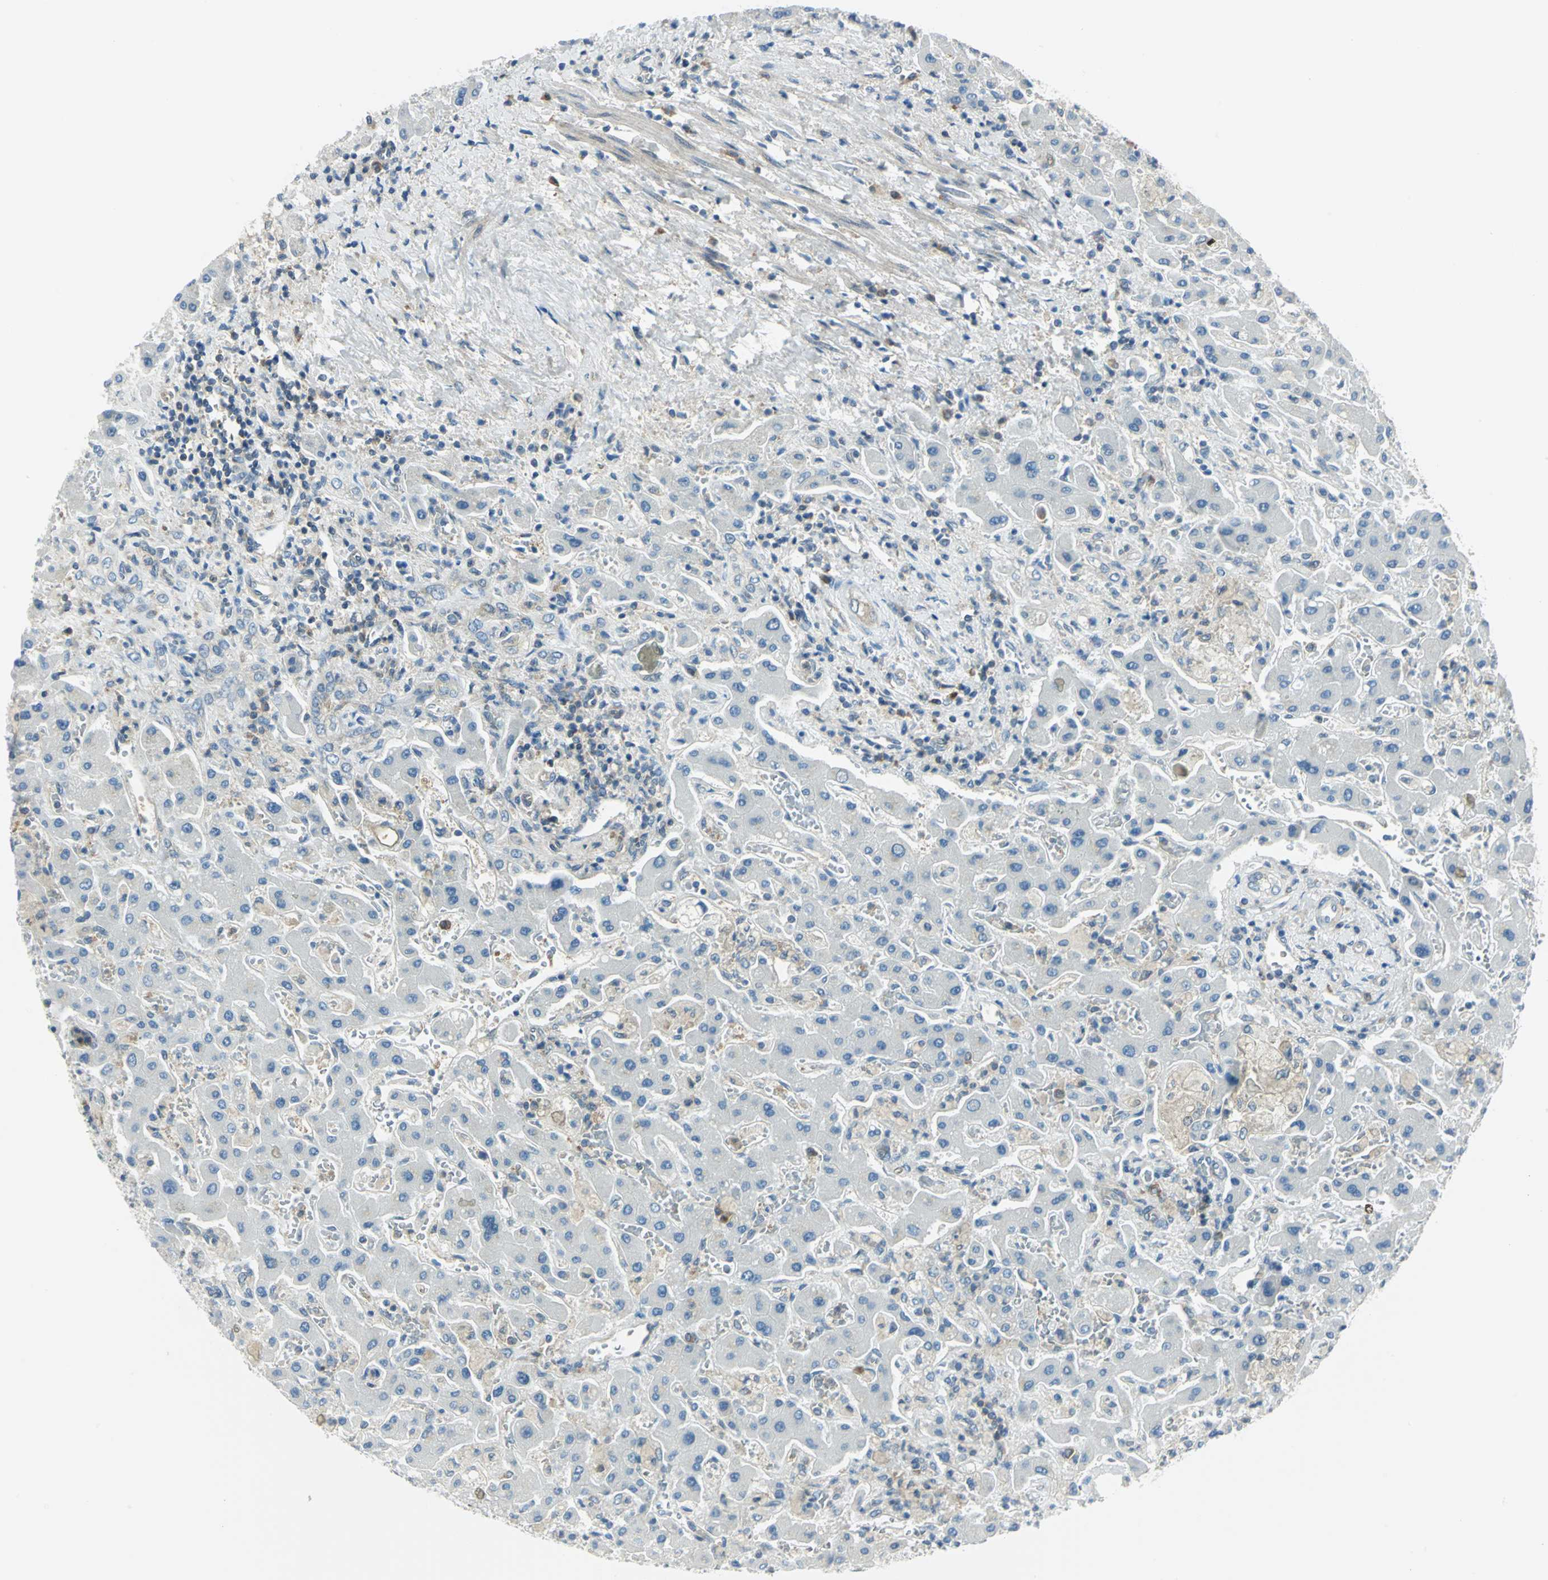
{"staining": {"intensity": "negative", "quantity": "none", "location": "none"}, "tissue": "liver cancer", "cell_type": "Tumor cells", "image_type": "cancer", "snomed": [{"axis": "morphology", "description": "Cholangiocarcinoma"}, {"axis": "topography", "description": "Liver"}], "caption": "Immunohistochemistry micrograph of liver cholangiocarcinoma stained for a protein (brown), which reveals no staining in tumor cells.", "gene": "ALDOA", "patient": {"sex": "male", "age": 50}}